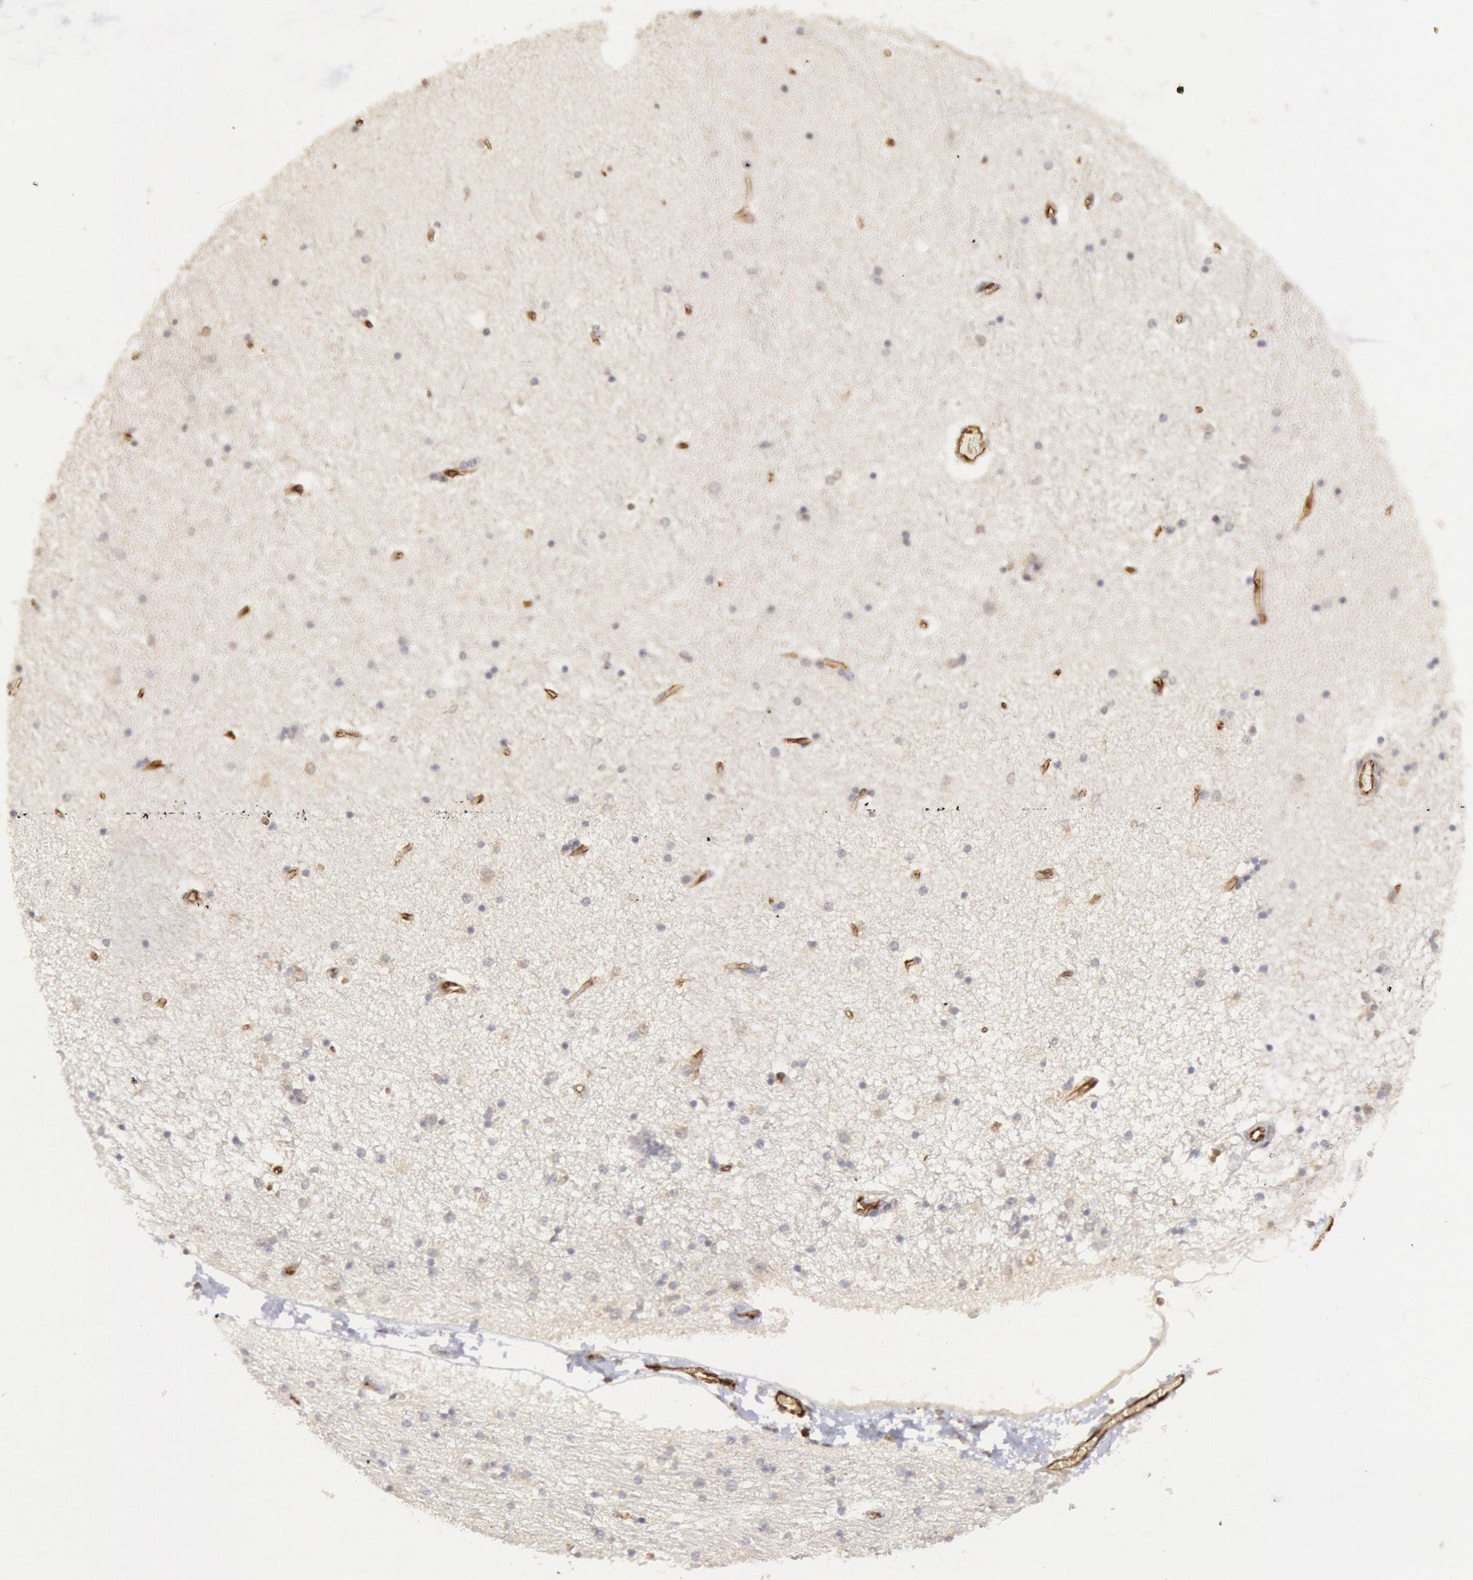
{"staining": {"intensity": "negative", "quantity": "none", "location": "none"}, "tissue": "hippocampus", "cell_type": "Glial cells", "image_type": "normal", "snomed": [{"axis": "morphology", "description": "Normal tissue, NOS"}, {"axis": "topography", "description": "Hippocampus"}], "caption": "Glial cells show no significant staining in normal hippocampus. (DAB immunohistochemistry (IHC), high magnification).", "gene": "ENSG00000250264", "patient": {"sex": "female", "age": 54}}